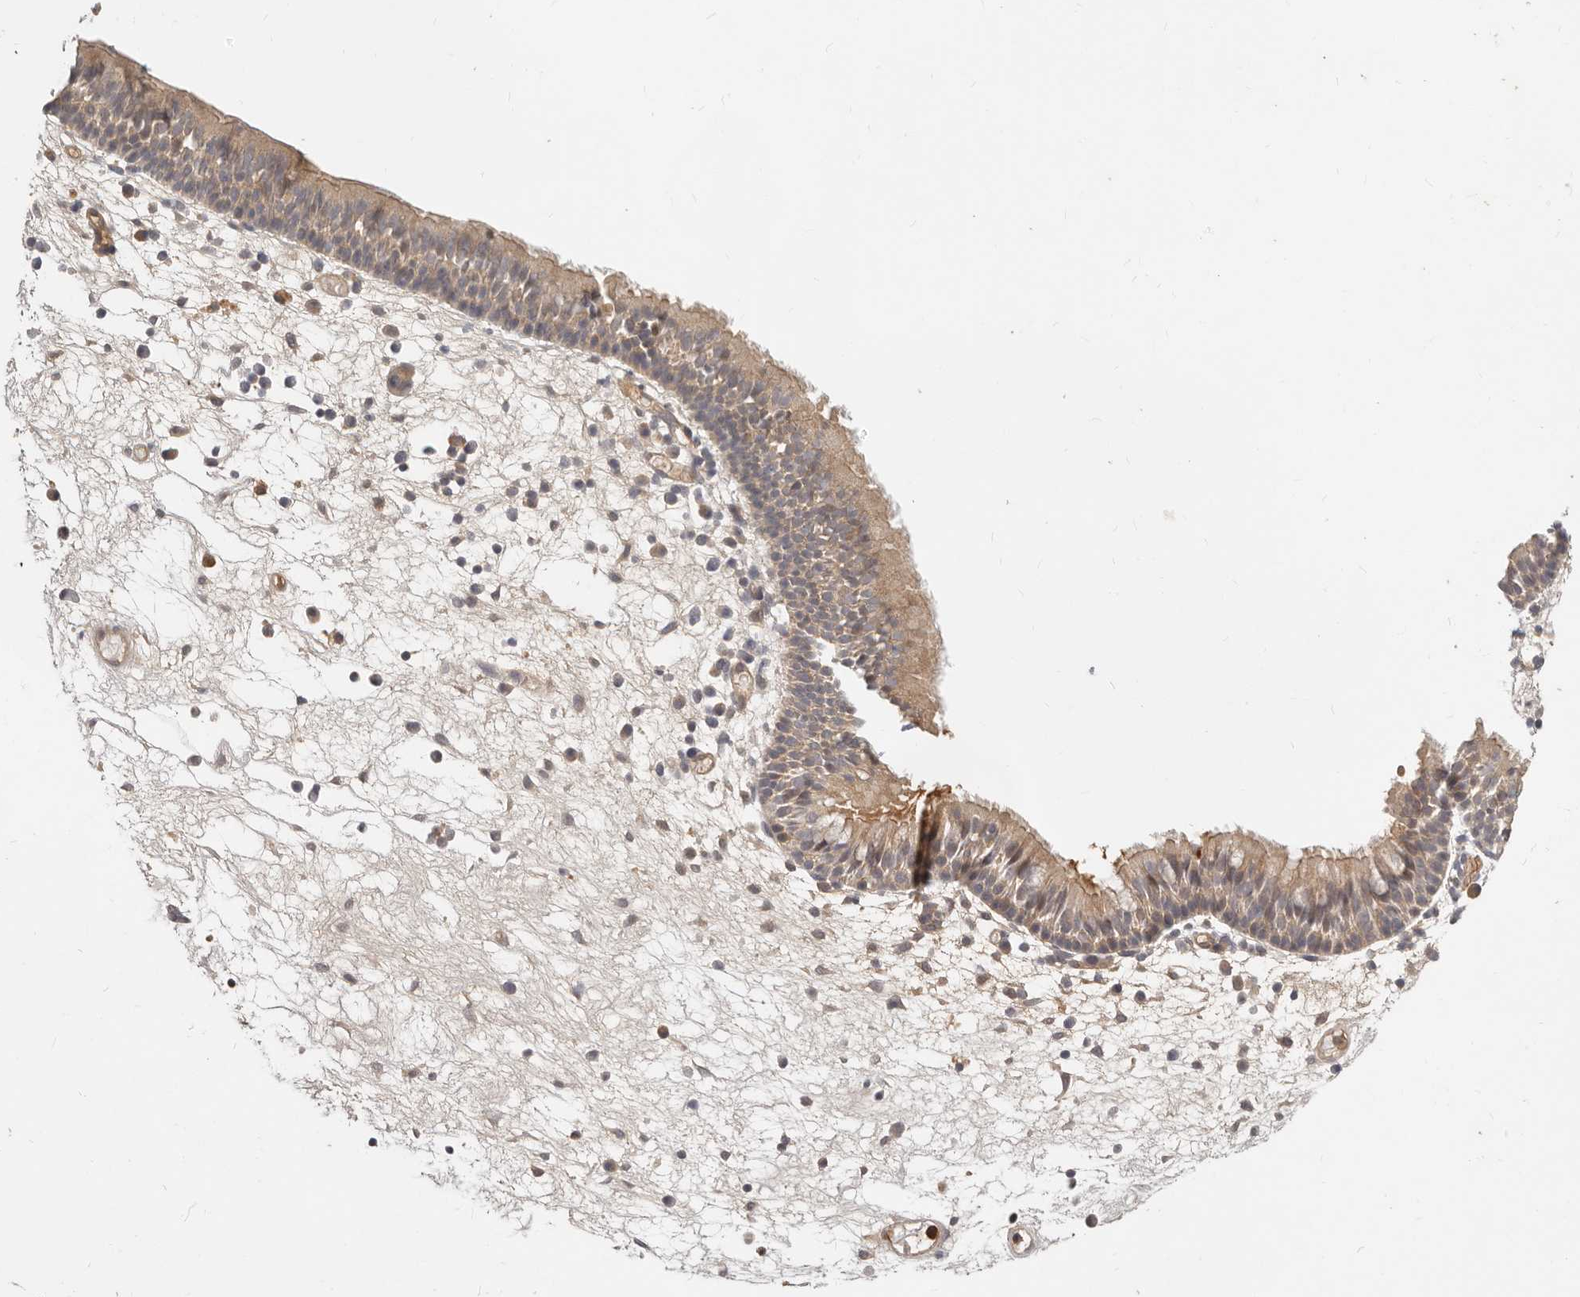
{"staining": {"intensity": "weak", "quantity": "25%-75%", "location": "cytoplasmic/membranous"}, "tissue": "nasopharynx", "cell_type": "Respiratory epithelial cells", "image_type": "normal", "snomed": [{"axis": "morphology", "description": "Normal tissue, NOS"}, {"axis": "morphology", "description": "Inflammation, NOS"}, {"axis": "morphology", "description": "Malignant melanoma, Metastatic site"}, {"axis": "topography", "description": "Nasopharynx"}], "caption": "Respiratory epithelial cells show weak cytoplasmic/membranous staining in approximately 25%-75% of cells in benign nasopharynx.", "gene": "USP49", "patient": {"sex": "male", "age": 70}}